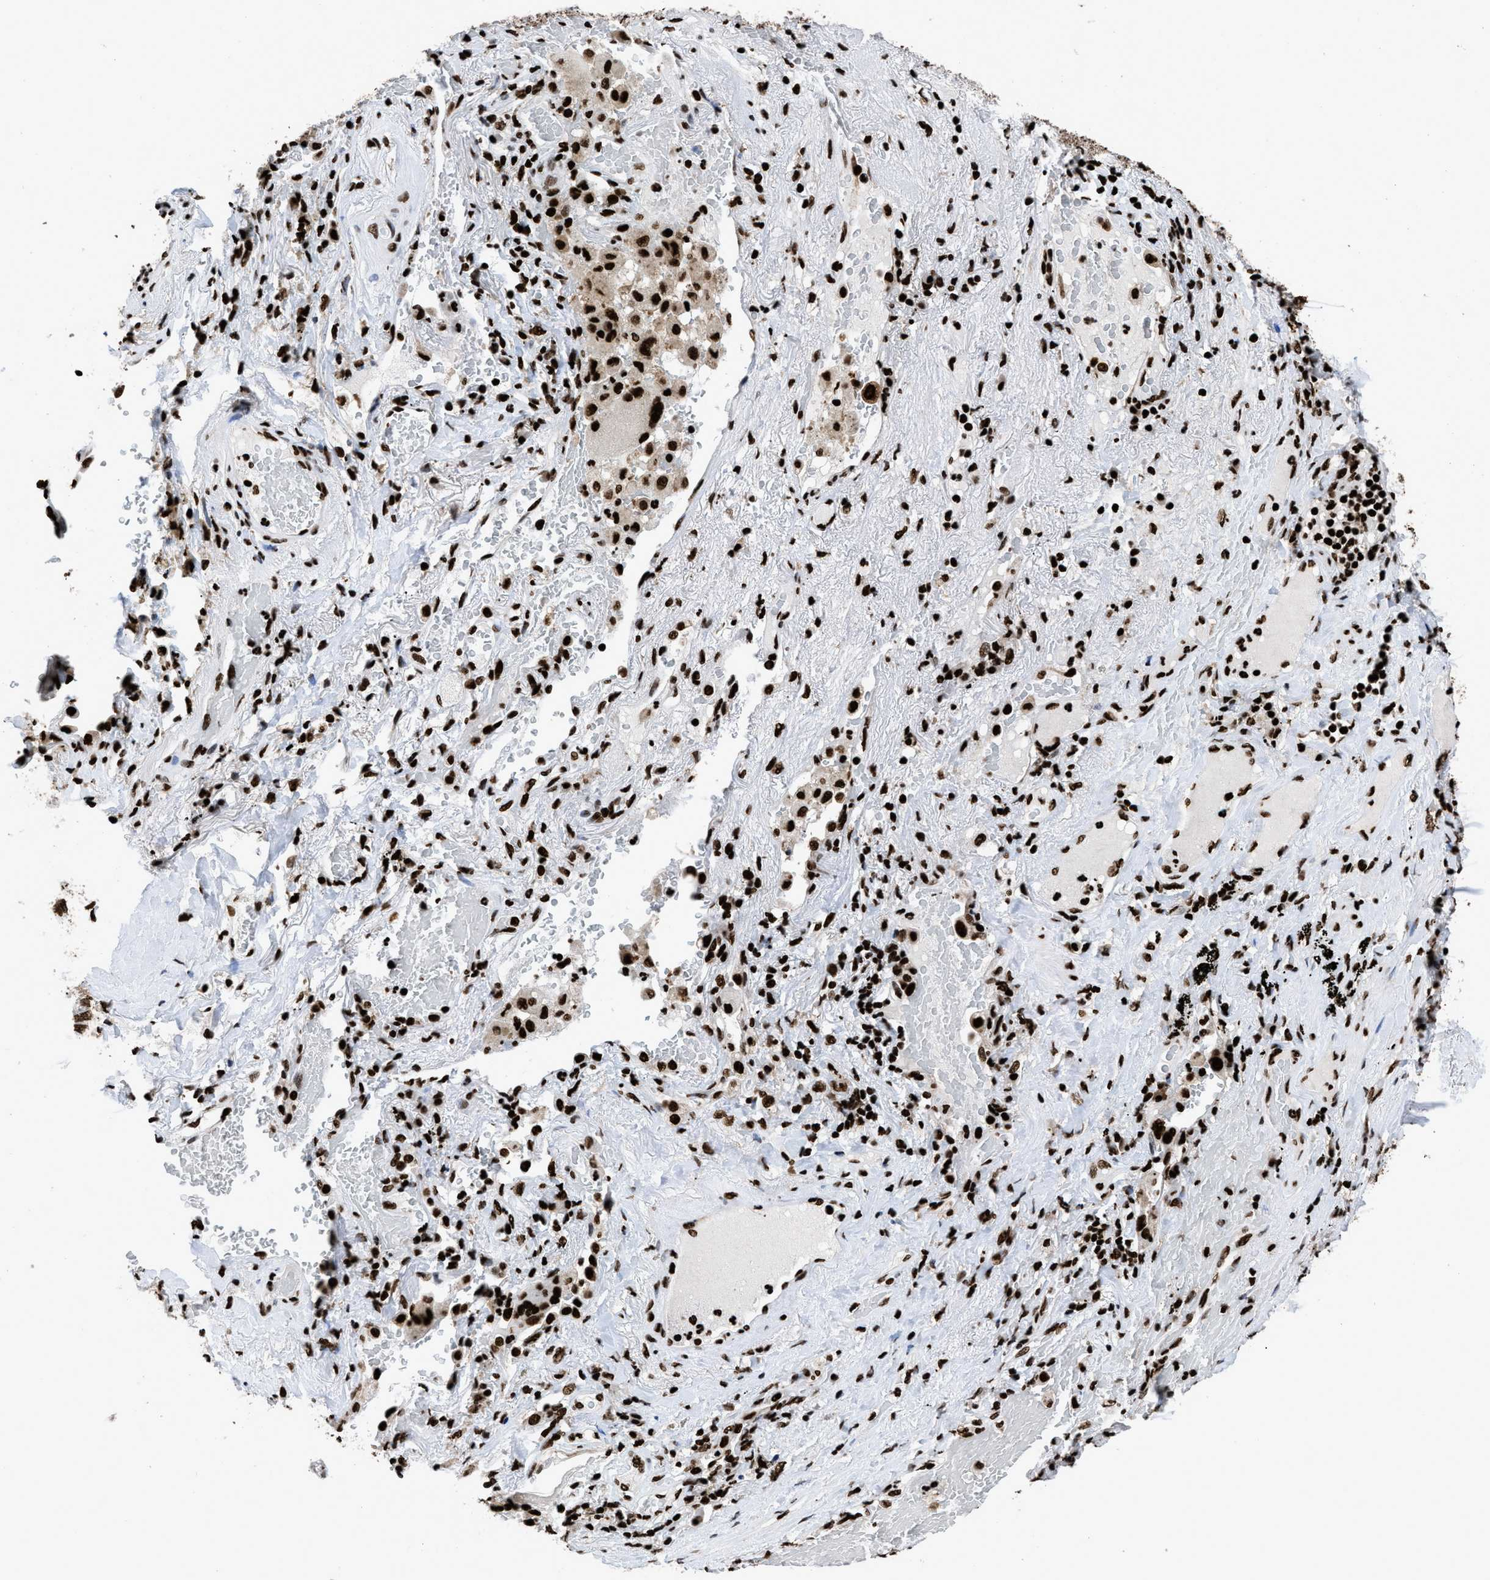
{"staining": {"intensity": "strong", "quantity": ">75%", "location": "nuclear"}, "tissue": "lung cancer", "cell_type": "Tumor cells", "image_type": "cancer", "snomed": [{"axis": "morphology", "description": "Squamous cell carcinoma, NOS"}, {"axis": "topography", "description": "Lung"}], "caption": "The immunohistochemical stain labels strong nuclear staining in tumor cells of lung squamous cell carcinoma tissue.", "gene": "HNRNPM", "patient": {"sex": "male", "age": 57}}